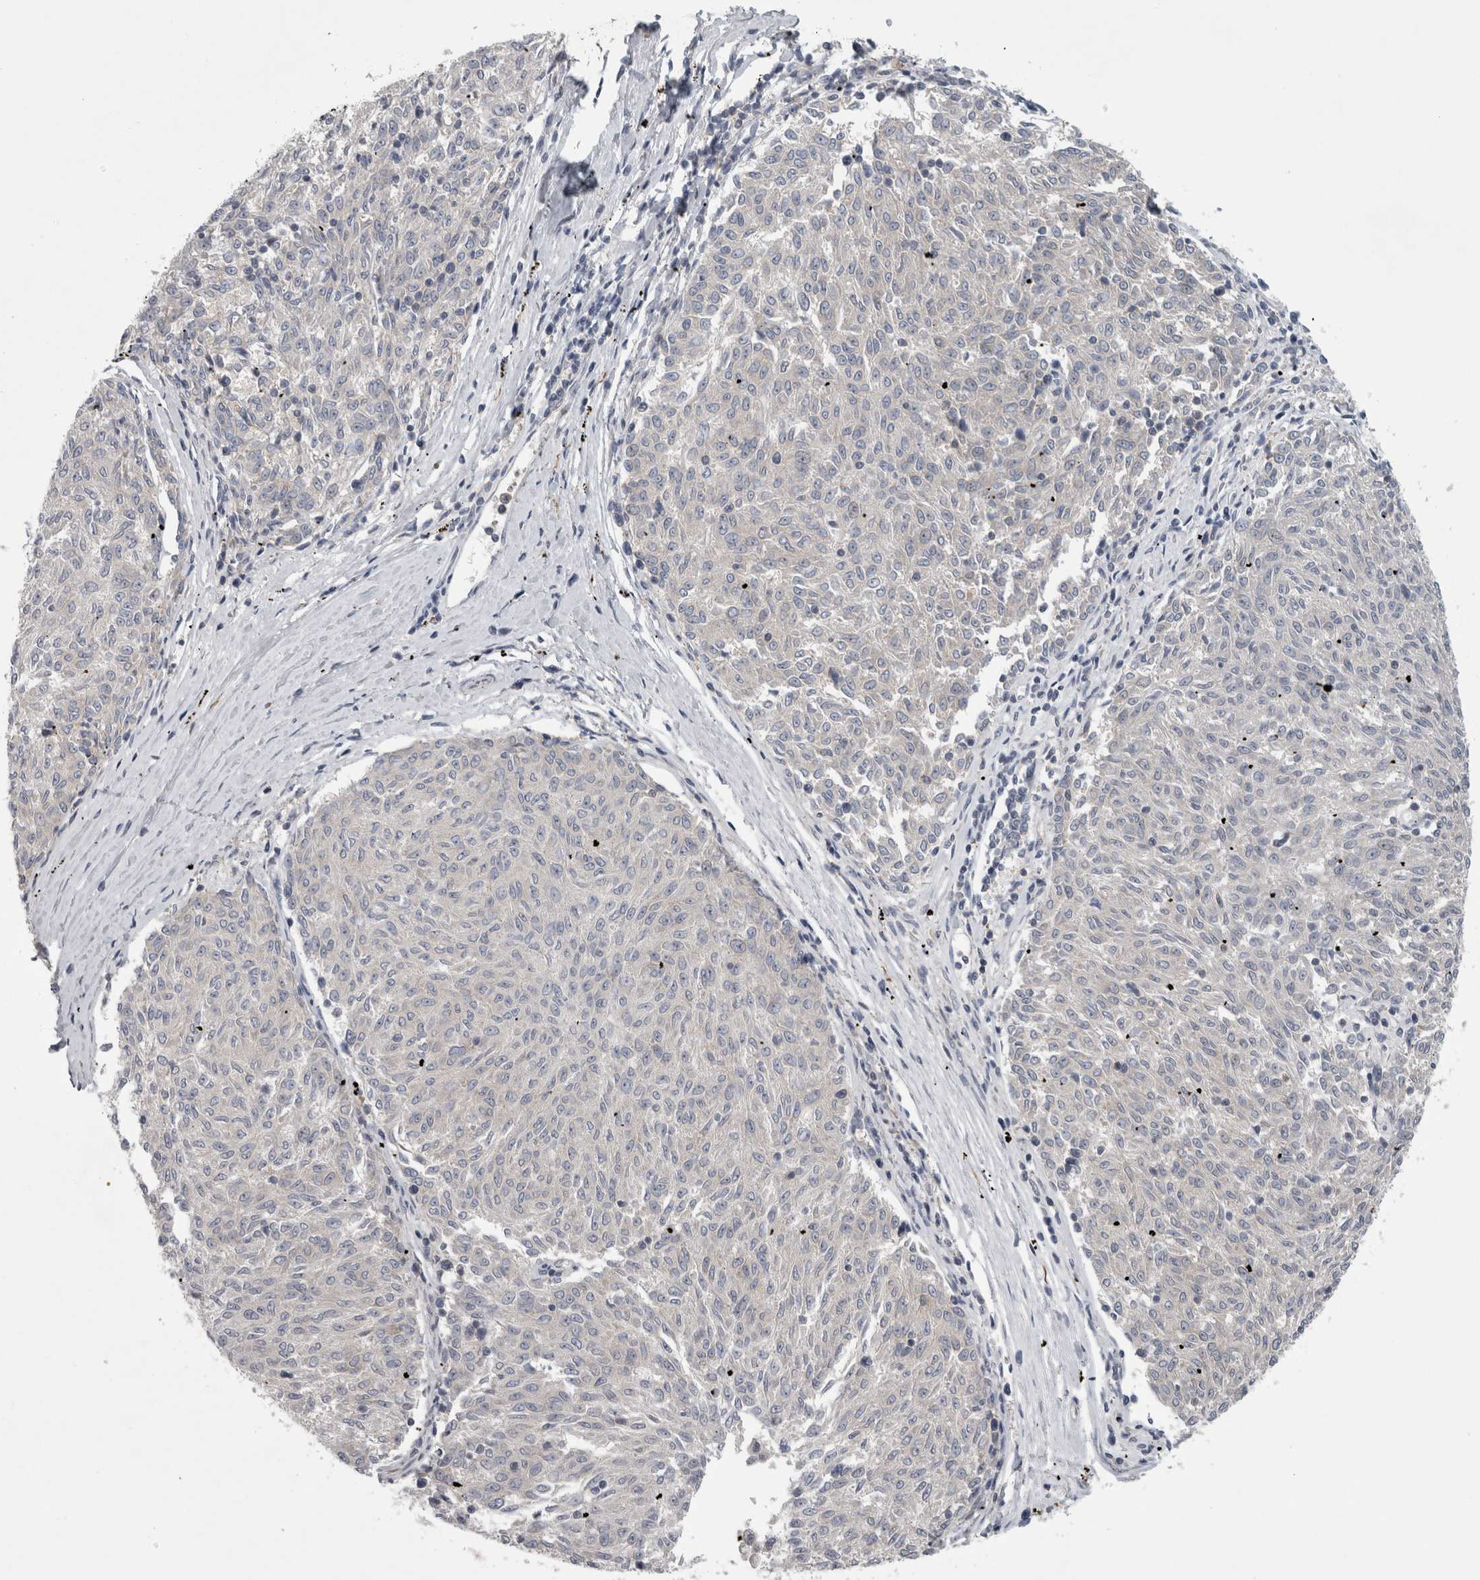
{"staining": {"intensity": "negative", "quantity": "none", "location": "none"}, "tissue": "melanoma", "cell_type": "Tumor cells", "image_type": "cancer", "snomed": [{"axis": "morphology", "description": "Malignant melanoma, NOS"}, {"axis": "topography", "description": "Skin"}], "caption": "There is no significant expression in tumor cells of melanoma.", "gene": "PRRC2C", "patient": {"sex": "female", "age": 72}}